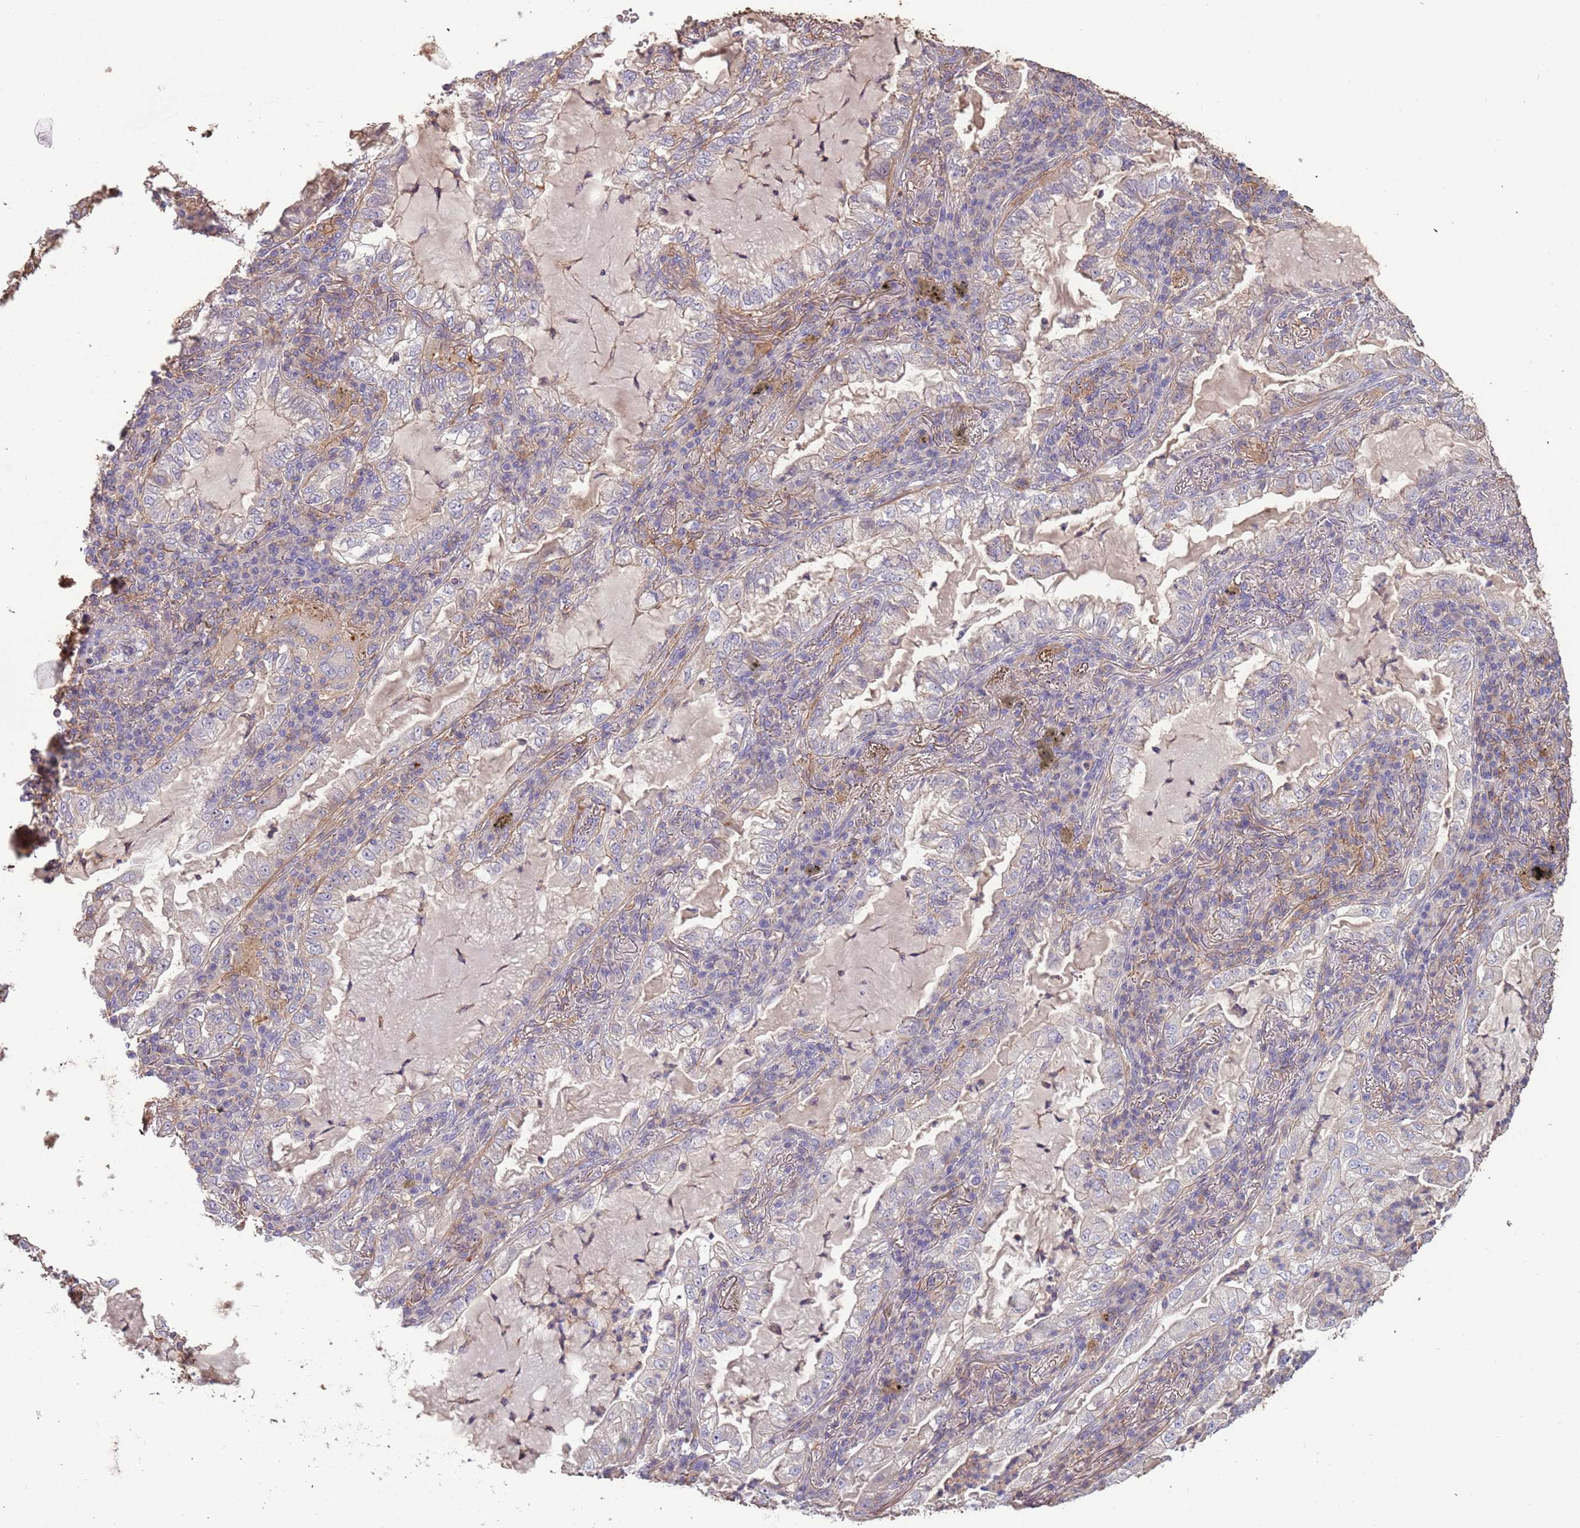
{"staining": {"intensity": "negative", "quantity": "none", "location": "none"}, "tissue": "lung cancer", "cell_type": "Tumor cells", "image_type": "cancer", "snomed": [{"axis": "morphology", "description": "Adenocarcinoma, NOS"}, {"axis": "topography", "description": "Lung"}], "caption": "Lung cancer (adenocarcinoma) was stained to show a protein in brown. There is no significant positivity in tumor cells.", "gene": "FECH", "patient": {"sex": "female", "age": 73}}